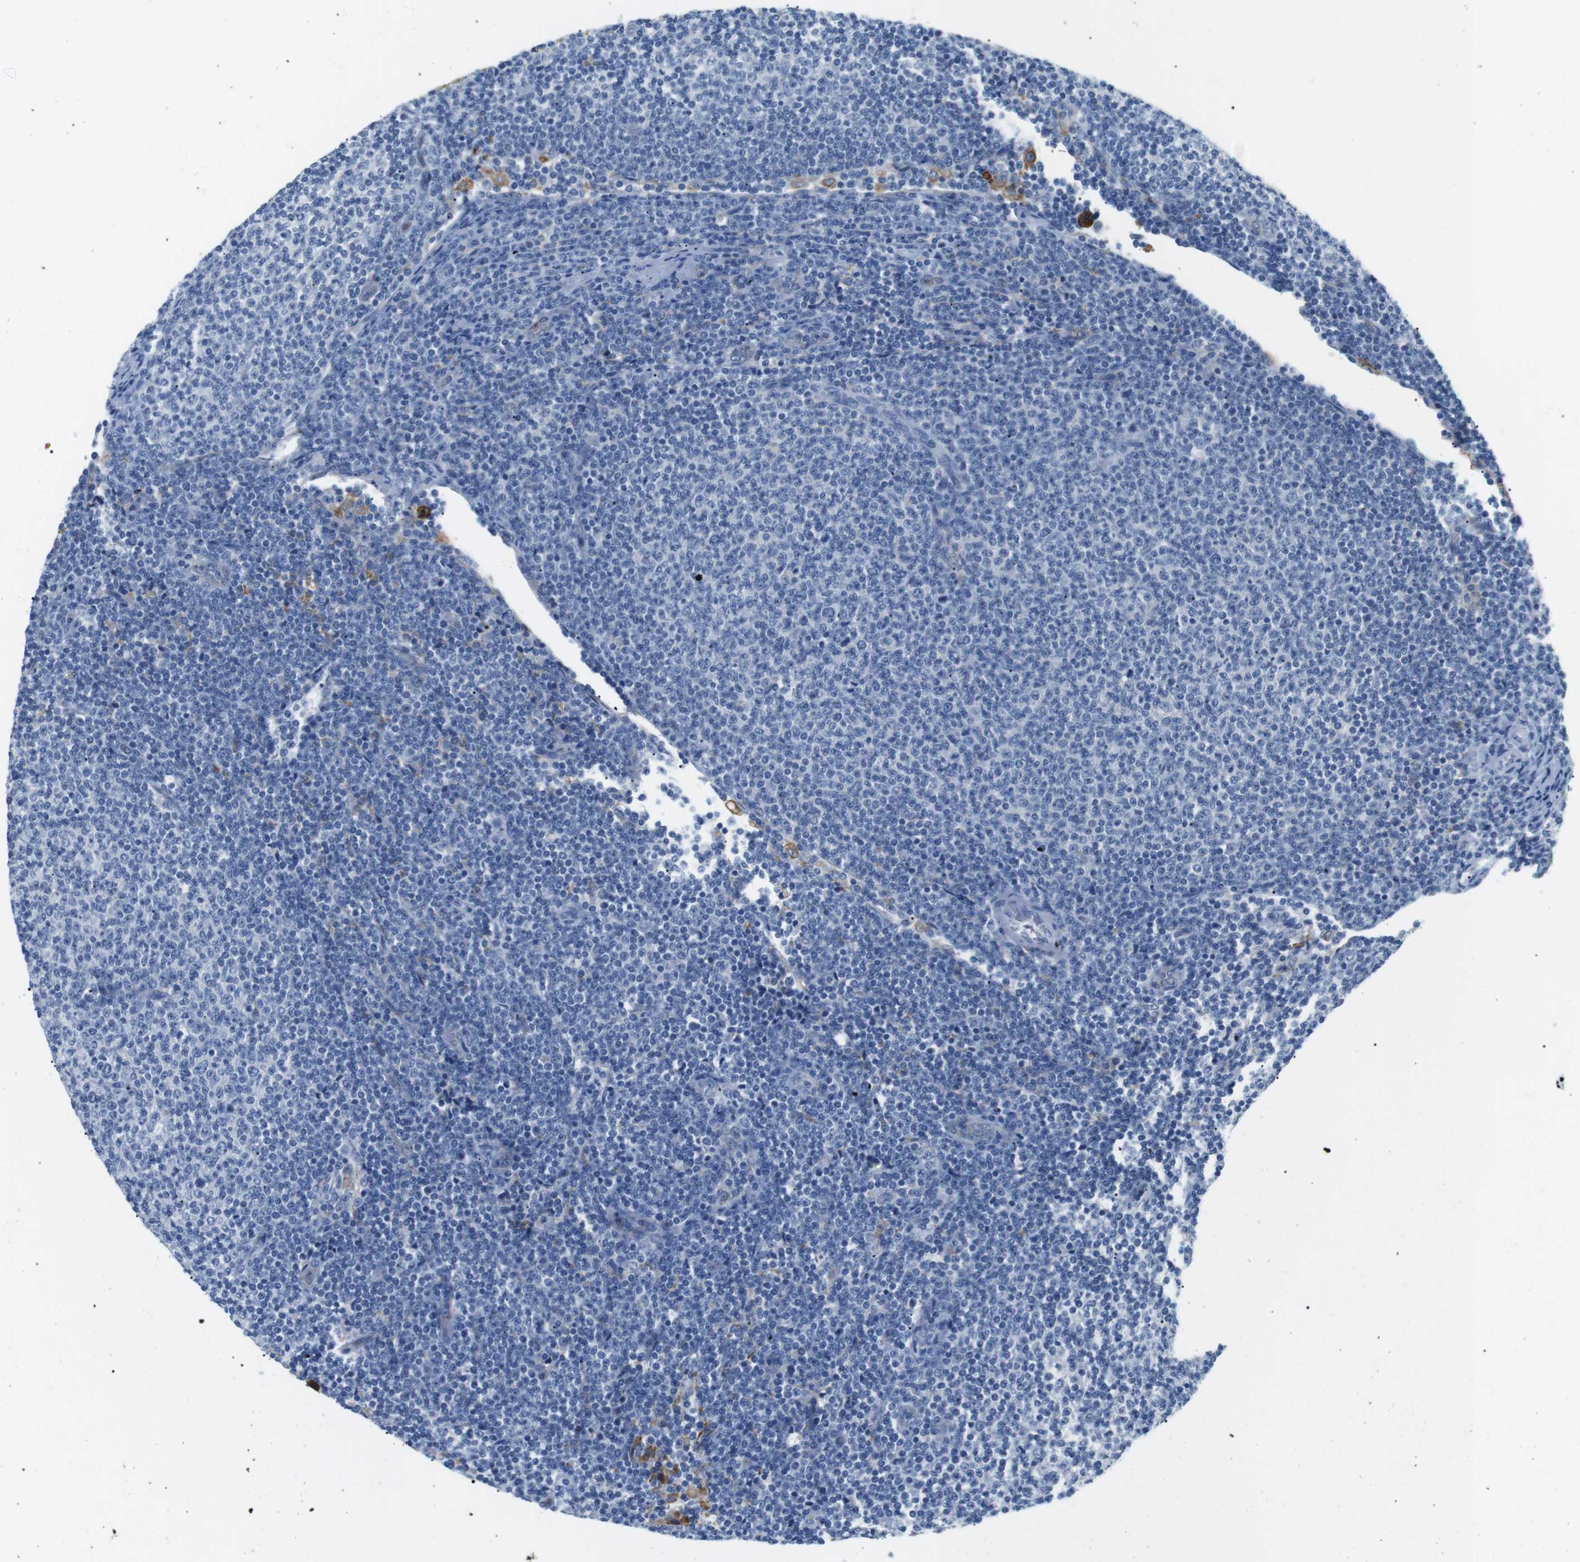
{"staining": {"intensity": "negative", "quantity": "none", "location": "none"}, "tissue": "lymphoma", "cell_type": "Tumor cells", "image_type": "cancer", "snomed": [{"axis": "morphology", "description": "Malignant lymphoma, non-Hodgkin's type, Low grade"}, {"axis": "topography", "description": "Lymph node"}], "caption": "Immunohistochemistry histopathology image of neoplastic tissue: low-grade malignant lymphoma, non-Hodgkin's type stained with DAB (3,3'-diaminobenzidine) reveals no significant protein expression in tumor cells.", "gene": "FCGRT", "patient": {"sex": "male", "age": 66}}